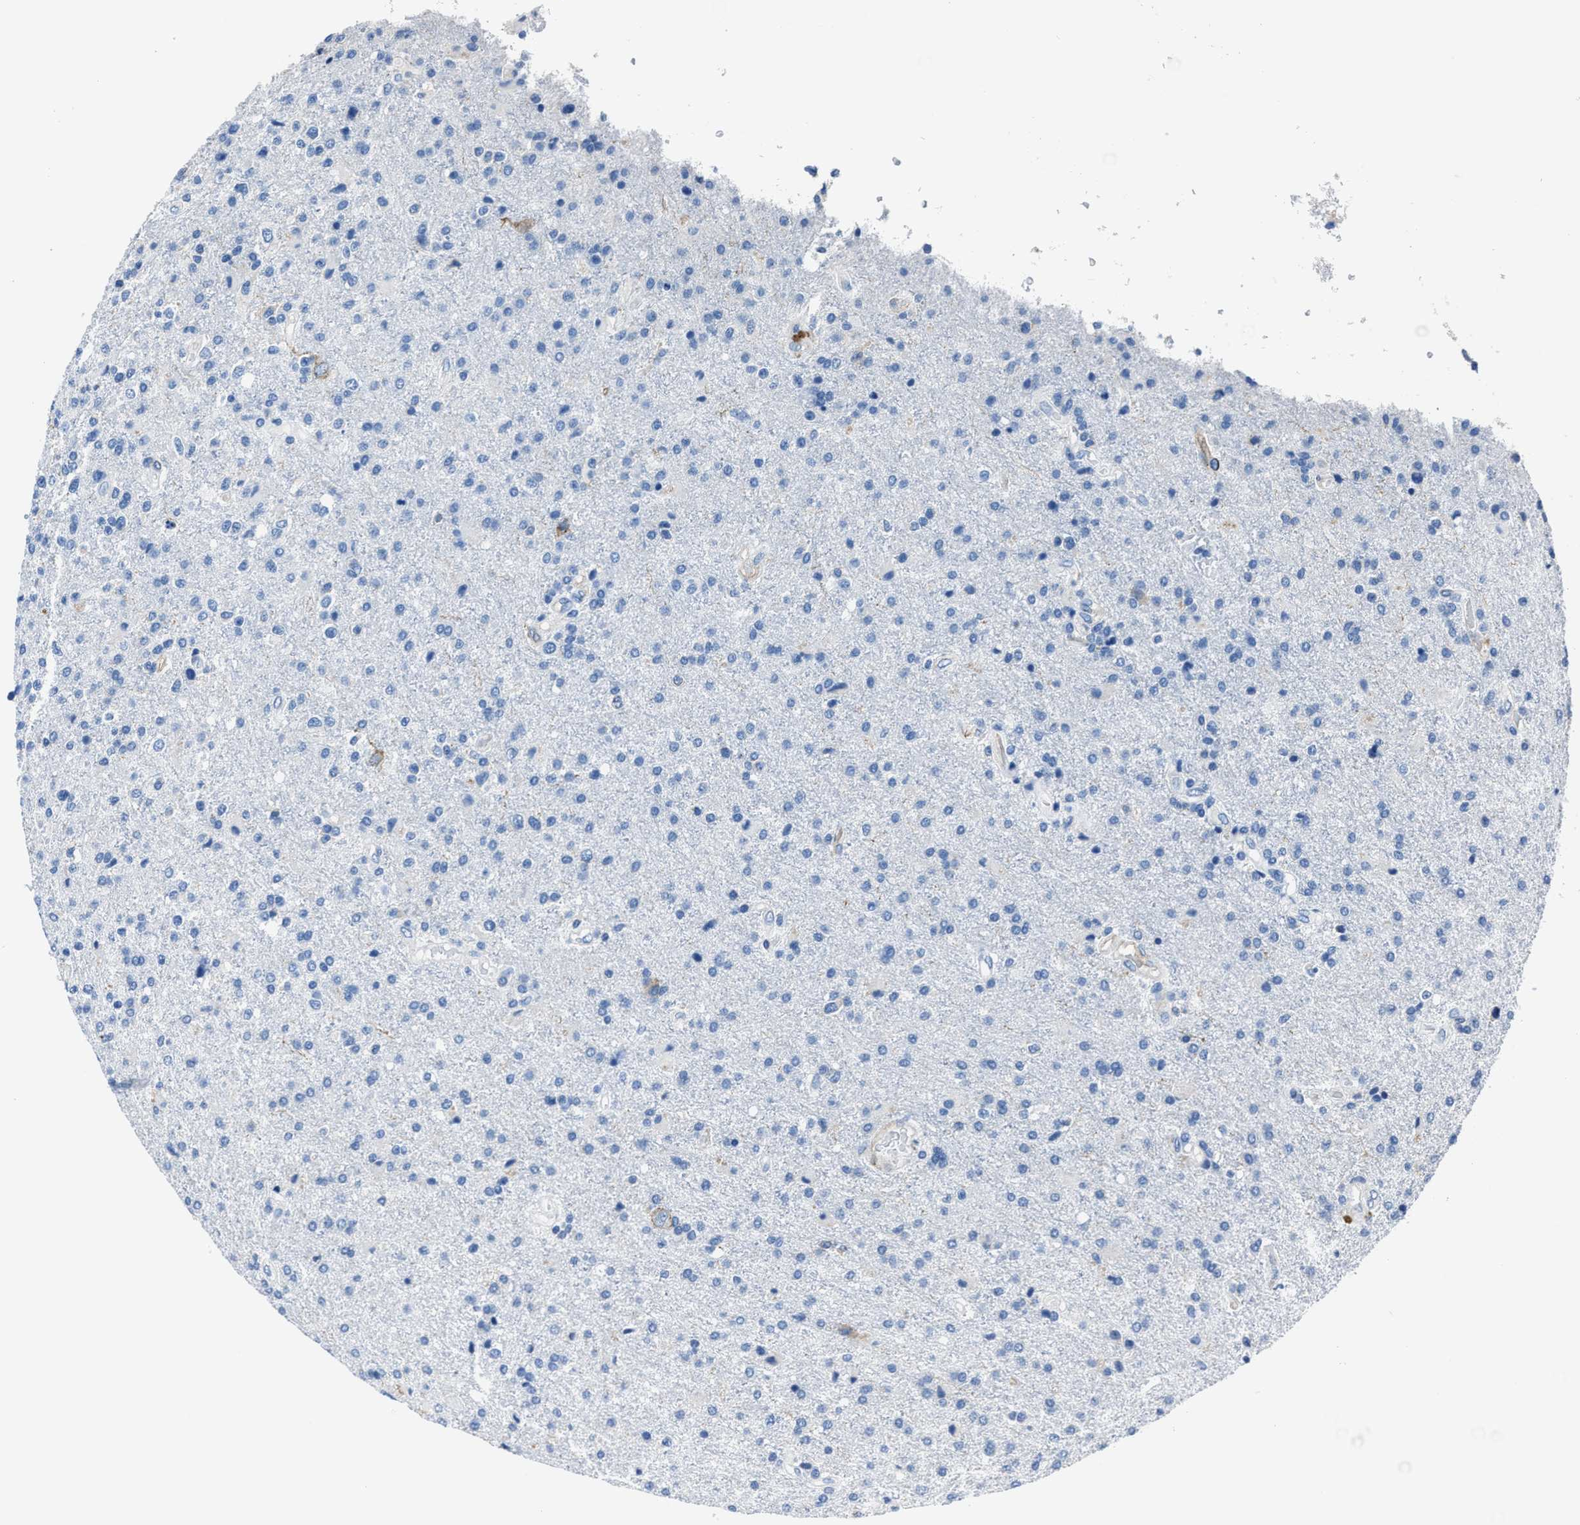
{"staining": {"intensity": "negative", "quantity": "none", "location": "none"}, "tissue": "glioma", "cell_type": "Tumor cells", "image_type": "cancer", "snomed": [{"axis": "morphology", "description": "Glioma, malignant, High grade"}, {"axis": "topography", "description": "Brain"}], "caption": "Tumor cells are negative for brown protein staining in high-grade glioma (malignant).", "gene": "LMO7", "patient": {"sex": "male", "age": 72}}